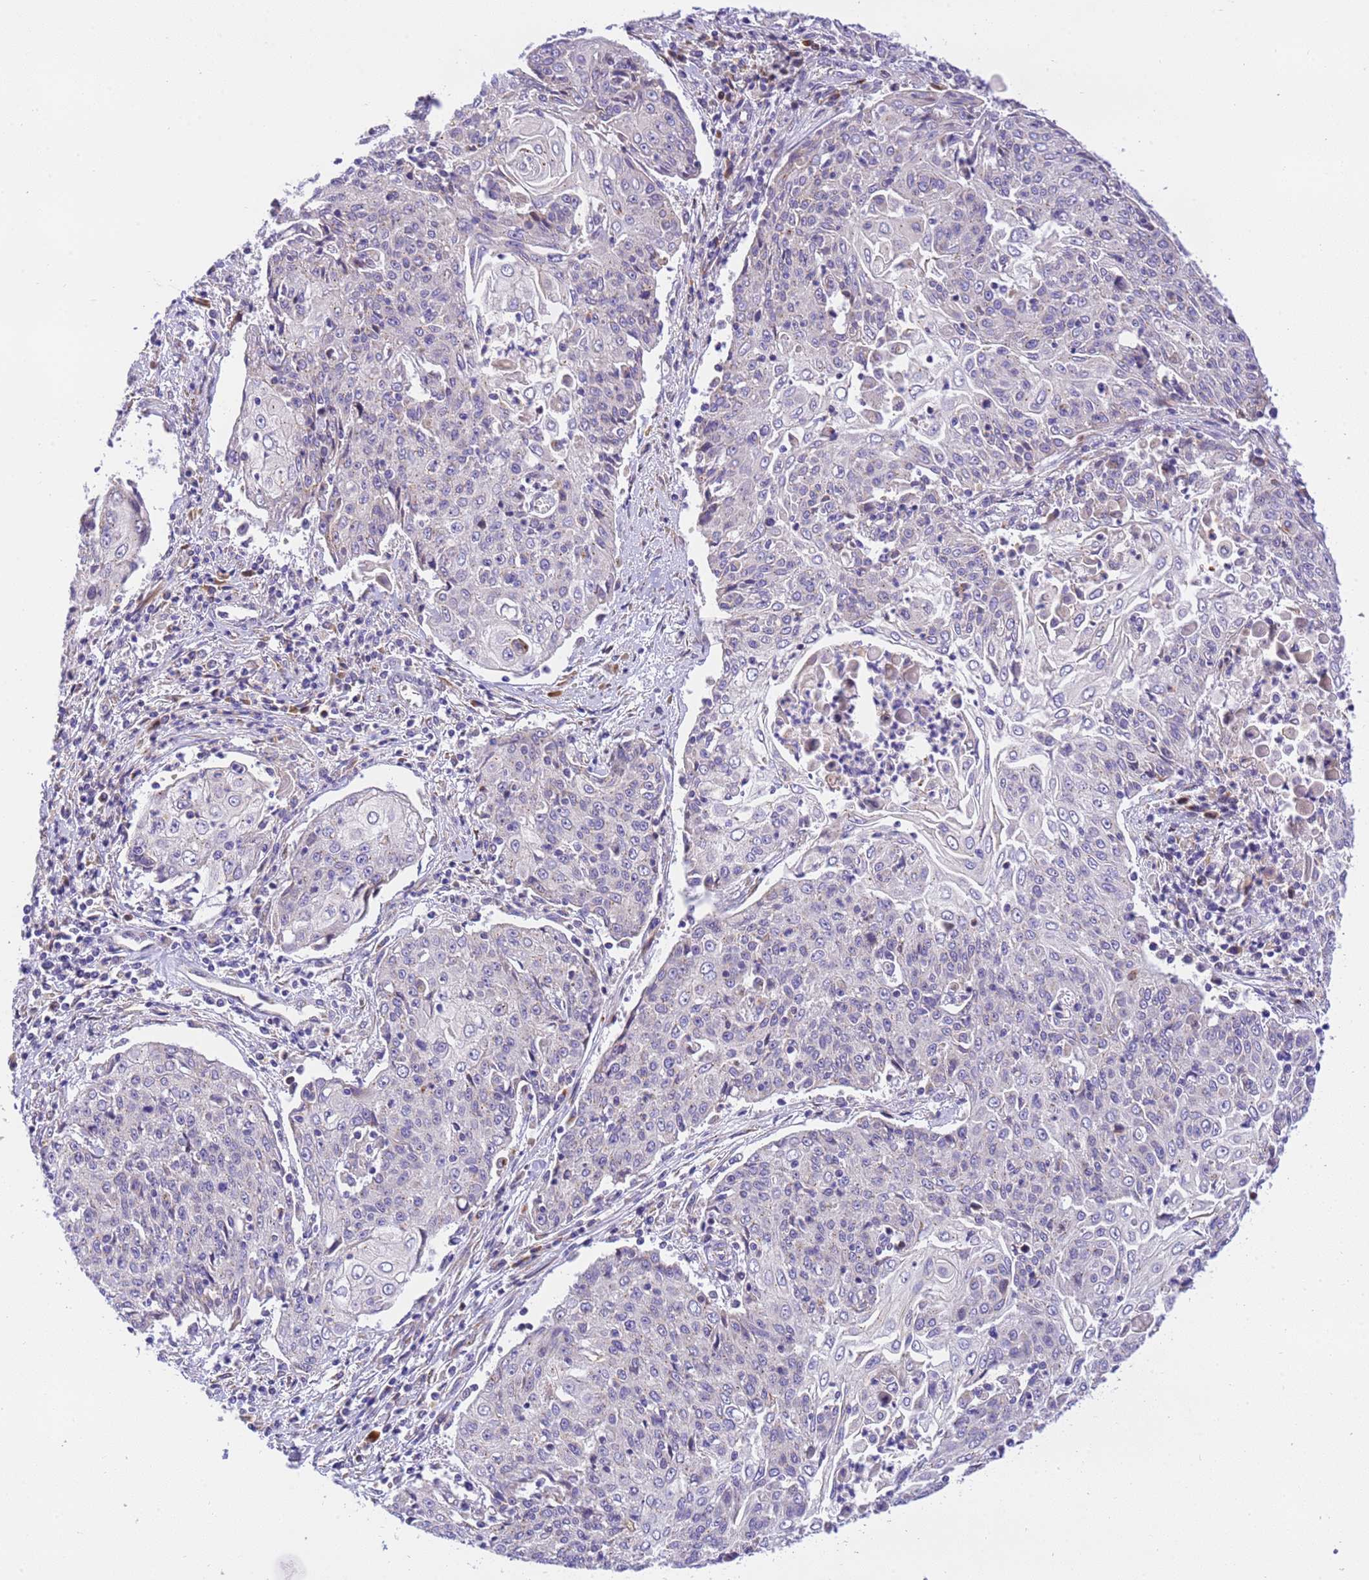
{"staining": {"intensity": "negative", "quantity": "none", "location": "none"}, "tissue": "cervical cancer", "cell_type": "Tumor cells", "image_type": "cancer", "snomed": [{"axis": "morphology", "description": "Squamous cell carcinoma, NOS"}, {"axis": "topography", "description": "Cervix"}], "caption": "A high-resolution image shows immunohistochemistry staining of squamous cell carcinoma (cervical), which displays no significant positivity in tumor cells.", "gene": "RHBDD3", "patient": {"sex": "female", "age": 48}}